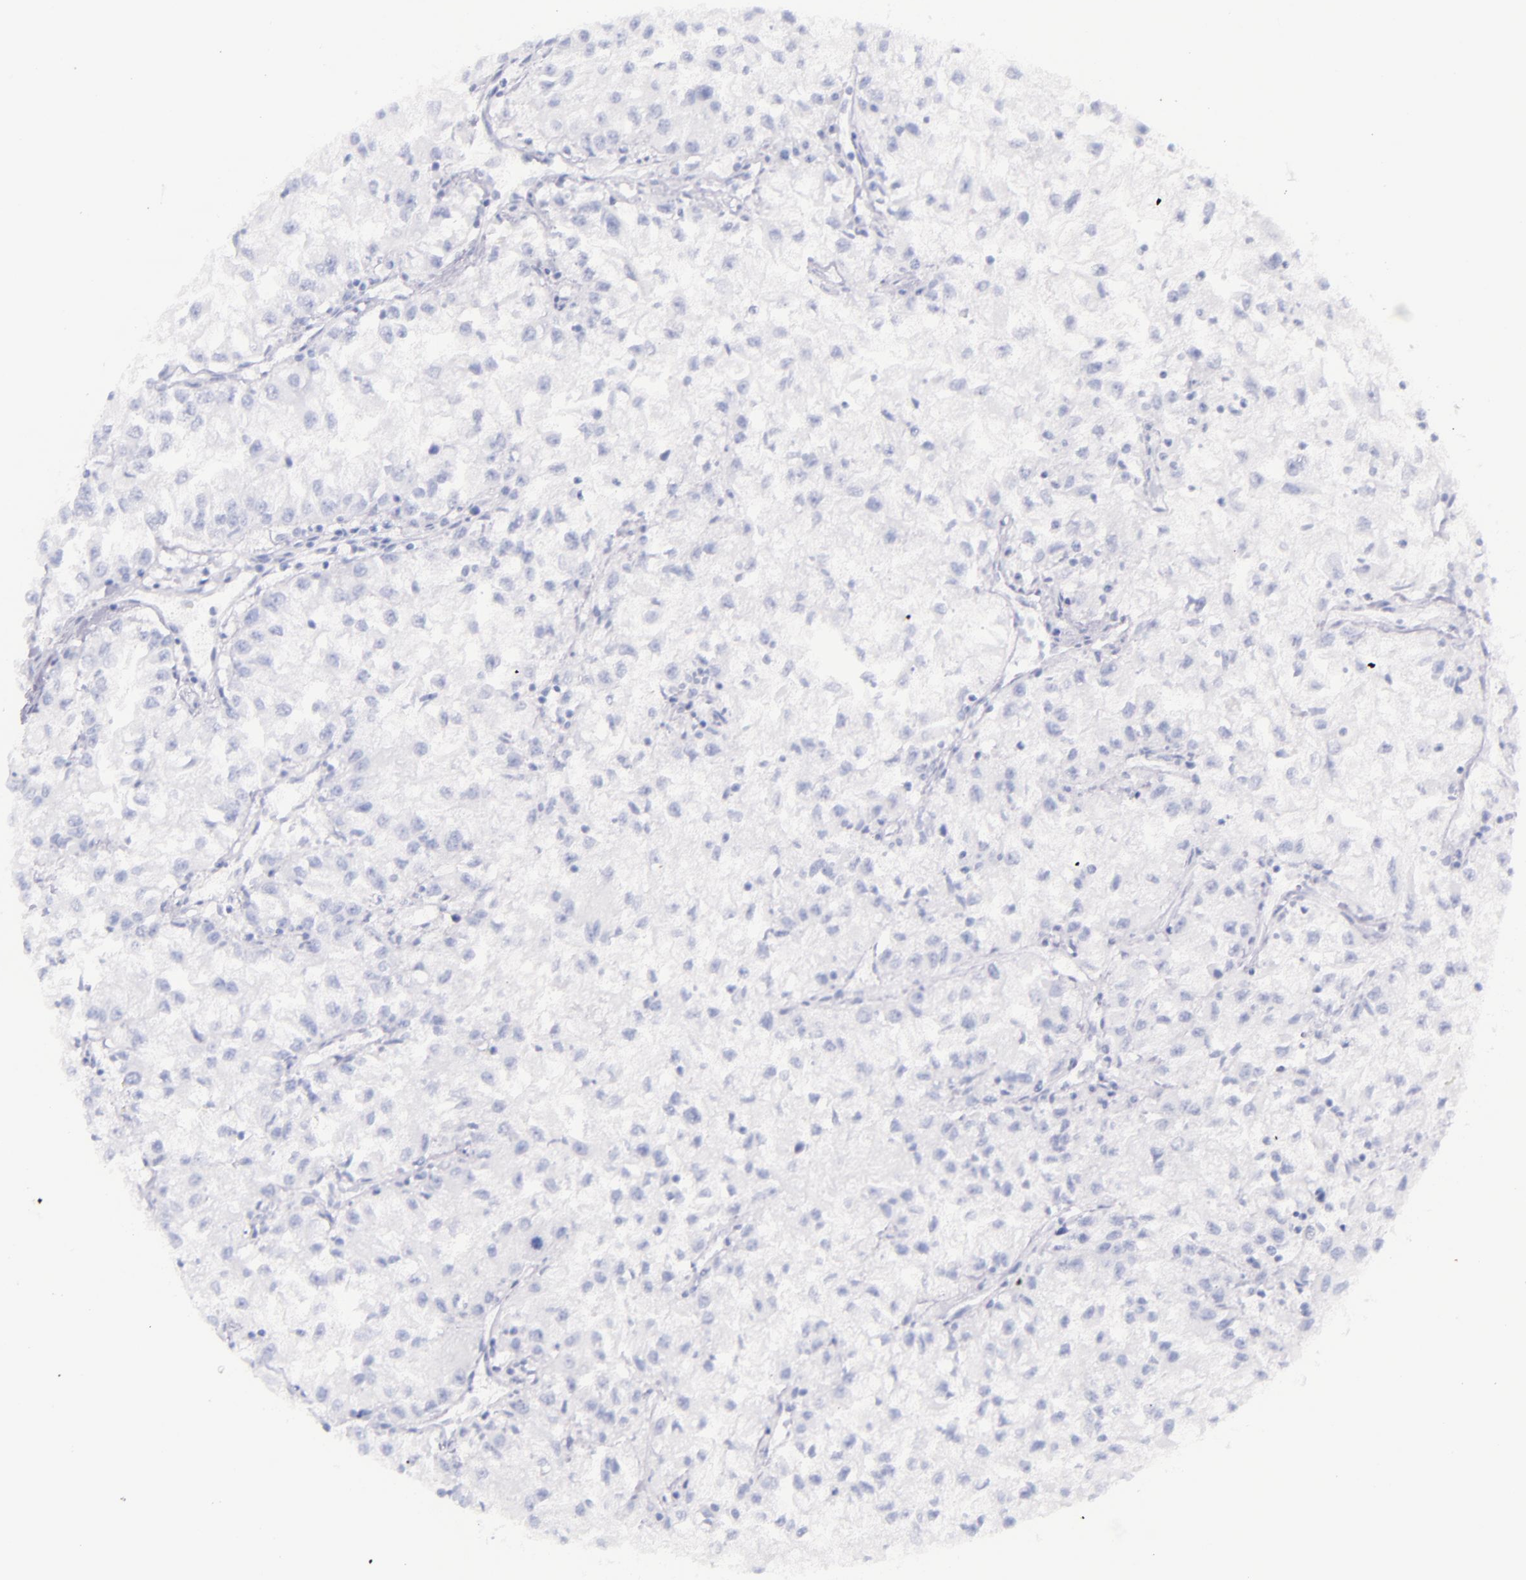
{"staining": {"intensity": "negative", "quantity": "none", "location": "none"}, "tissue": "renal cancer", "cell_type": "Tumor cells", "image_type": "cancer", "snomed": [{"axis": "morphology", "description": "Adenocarcinoma, NOS"}, {"axis": "topography", "description": "Kidney"}], "caption": "Renal cancer (adenocarcinoma) stained for a protein using immunohistochemistry (IHC) displays no staining tumor cells.", "gene": "SFTPB", "patient": {"sex": "male", "age": 59}}